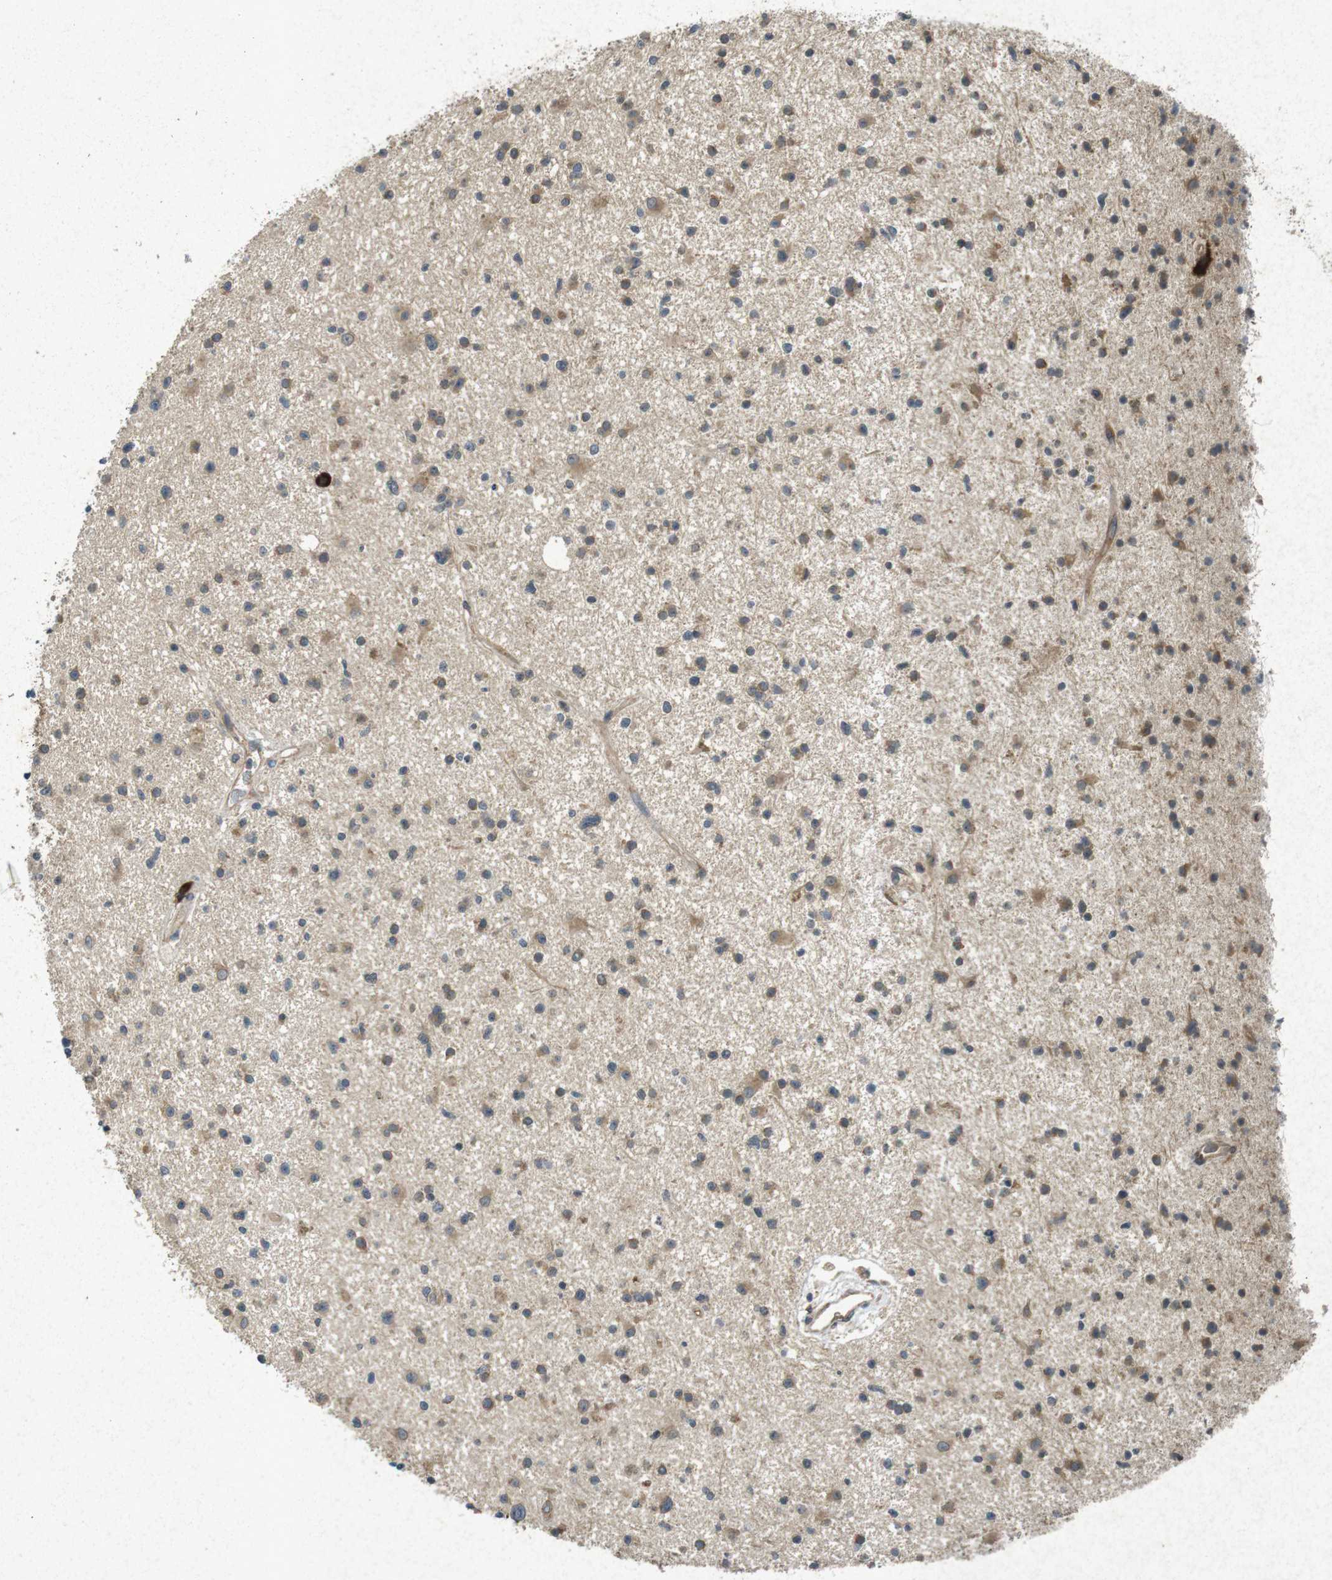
{"staining": {"intensity": "weak", "quantity": ">75%", "location": "cytoplasmic/membranous"}, "tissue": "glioma", "cell_type": "Tumor cells", "image_type": "cancer", "snomed": [{"axis": "morphology", "description": "Glioma, malignant, High grade"}, {"axis": "topography", "description": "Brain"}], "caption": "A low amount of weak cytoplasmic/membranous staining is appreciated in about >75% of tumor cells in glioma tissue.", "gene": "FLCN", "patient": {"sex": "male", "age": 33}}